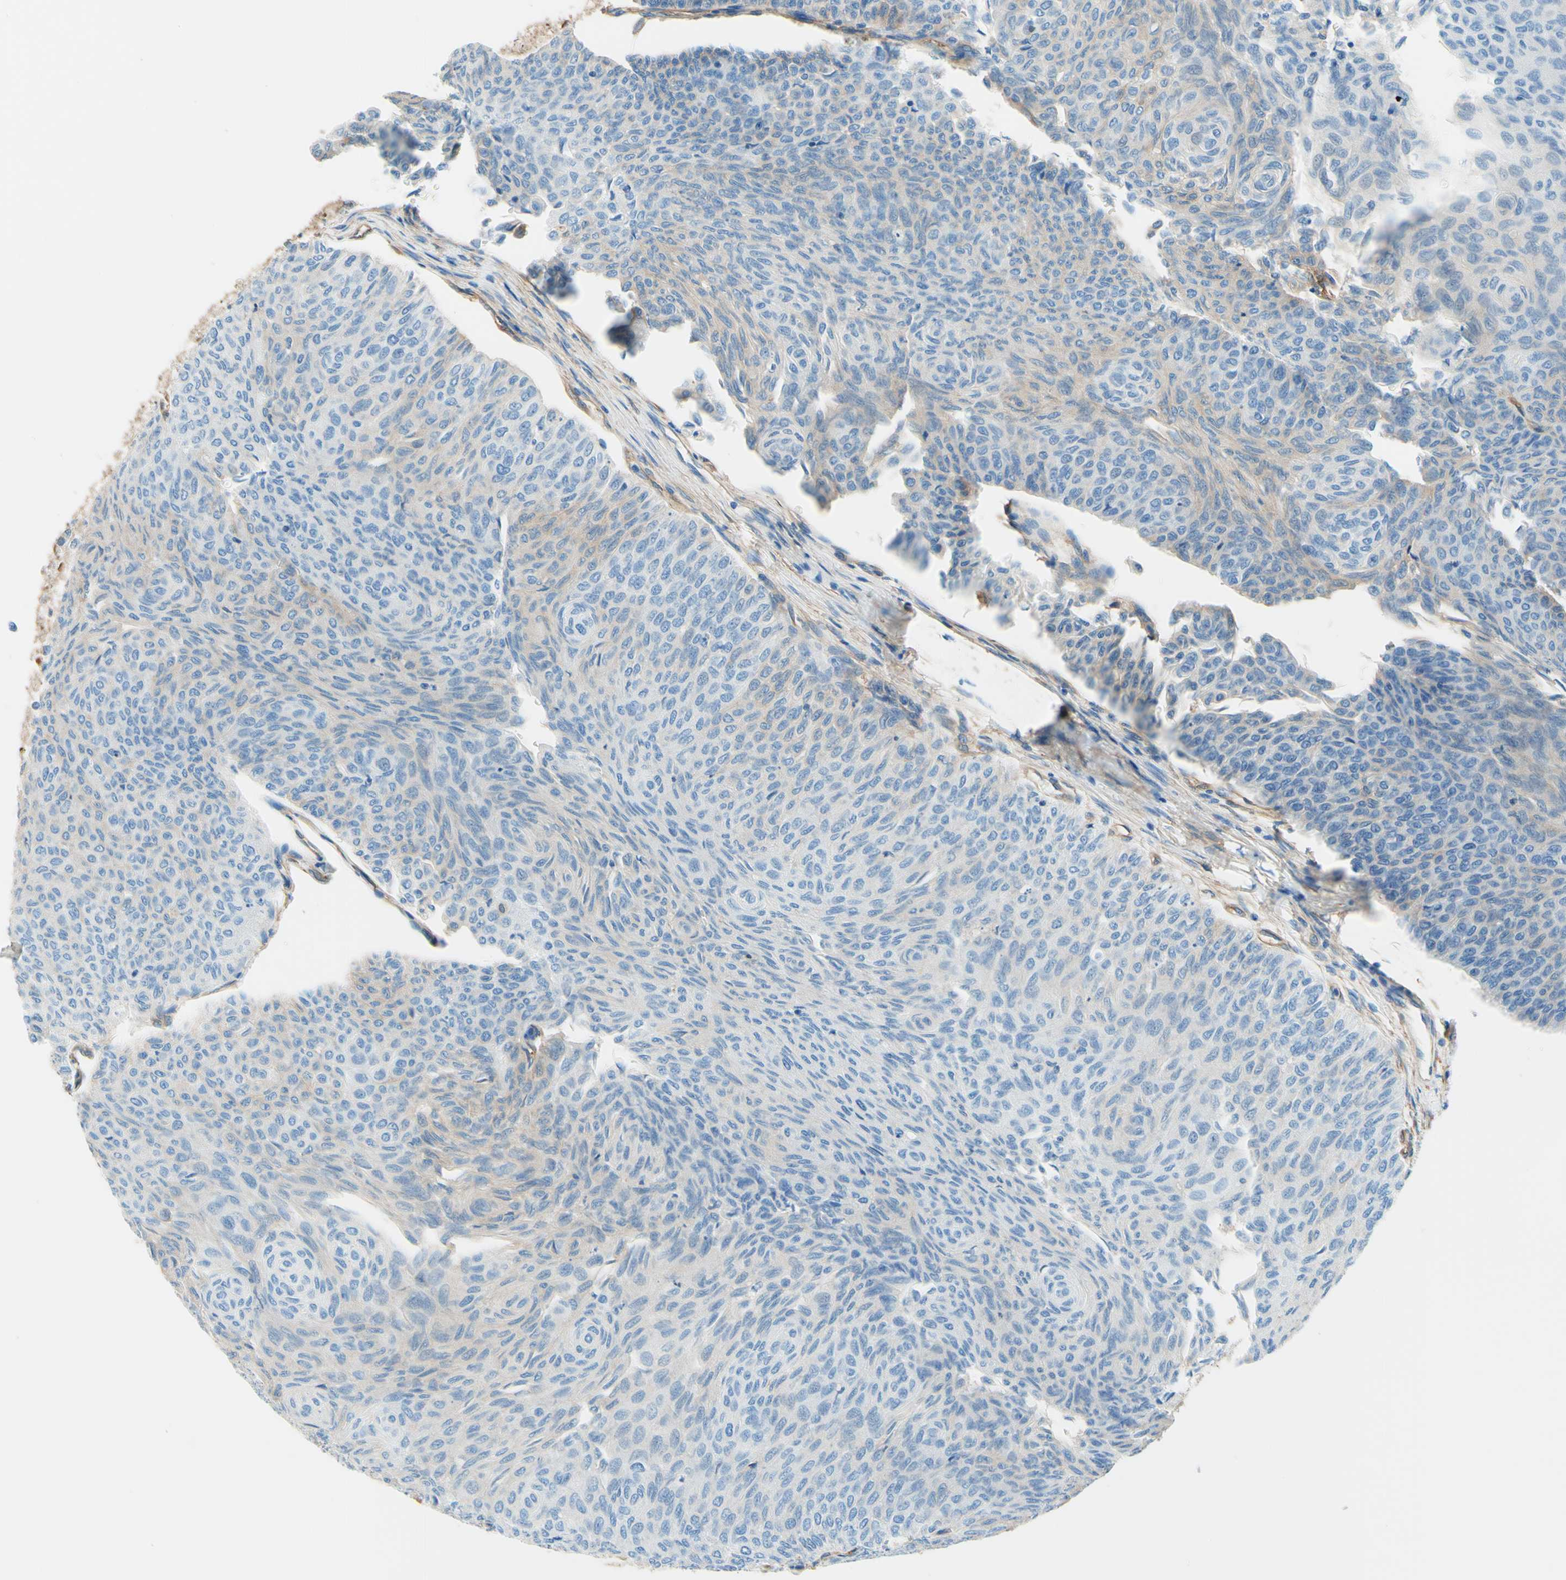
{"staining": {"intensity": "weak", "quantity": "<25%", "location": "cytoplasmic/membranous"}, "tissue": "urothelial cancer", "cell_type": "Tumor cells", "image_type": "cancer", "snomed": [{"axis": "morphology", "description": "Urothelial carcinoma, Low grade"}, {"axis": "topography", "description": "Urinary bladder"}], "caption": "Immunohistochemistry (IHC) histopathology image of neoplastic tissue: human urothelial cancer stained with DAB displays no significant protein staining in tumor cells.", "gene": "DPYSL3", "patient": {"sex": "male", "age": 78}}